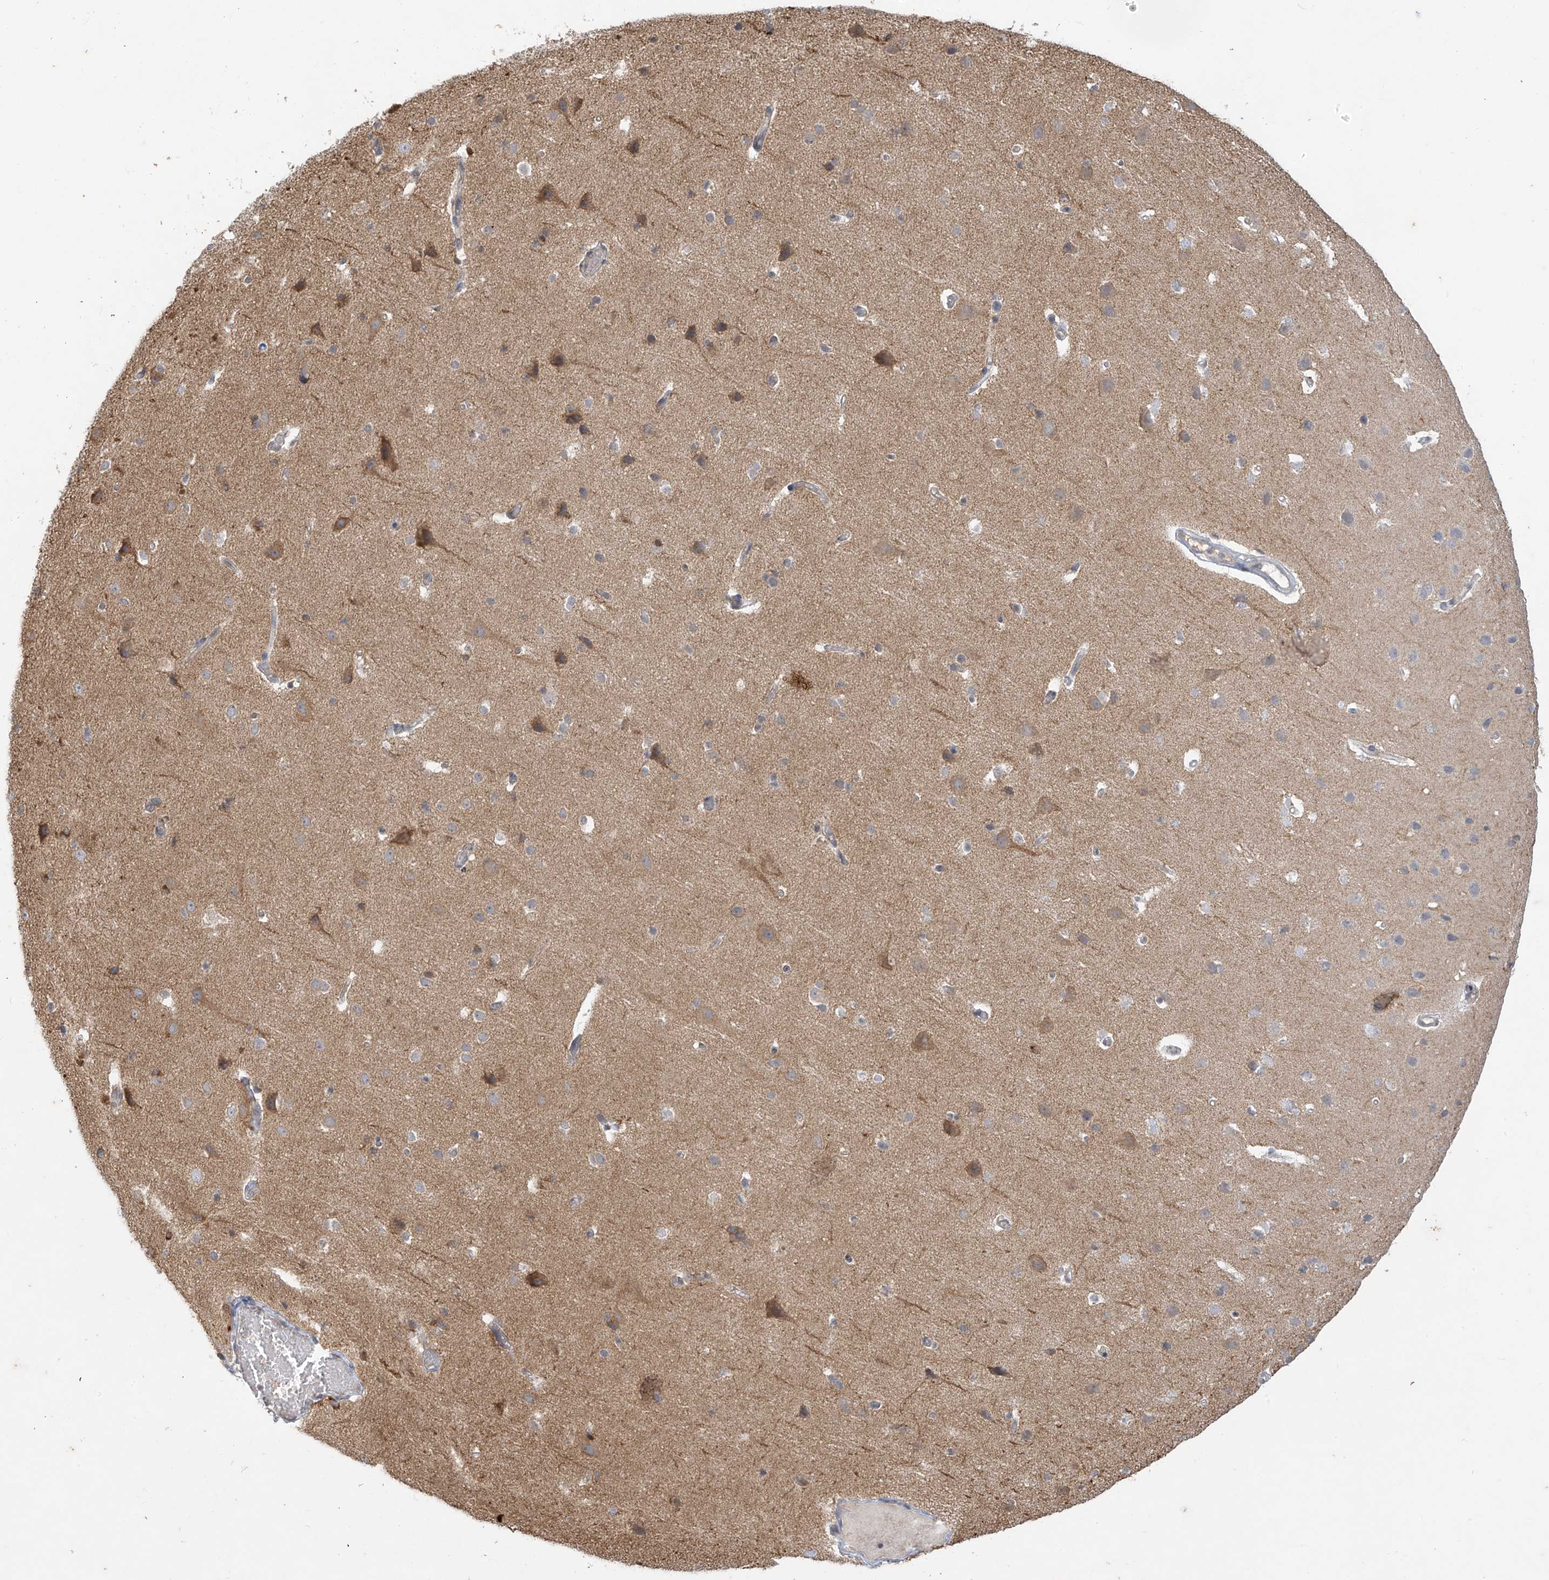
{"staining": {"intensity": "negative", "quantity": "none", "location": "none"}, "tissue": "cerebral cortex", "cell_type": "Endothelial cells", "image_type": "normal", "snomed": [{"axis": "morphology", "description": "Normal tissue, NOS"}, {"axis": "topography", "description": "Cerebral cortex"}], "caption": "High magnification brightfield microscopy of benign cerebral cortex stained with DAB (brown) and counterstained with hematoxylin (blue): endothelial cells show no significant positivity. (DAB immunohistochemistry with hematoxylin counter stain).", "gene": "DGKQ", "patient": {"sex": "male", "age": 34}}